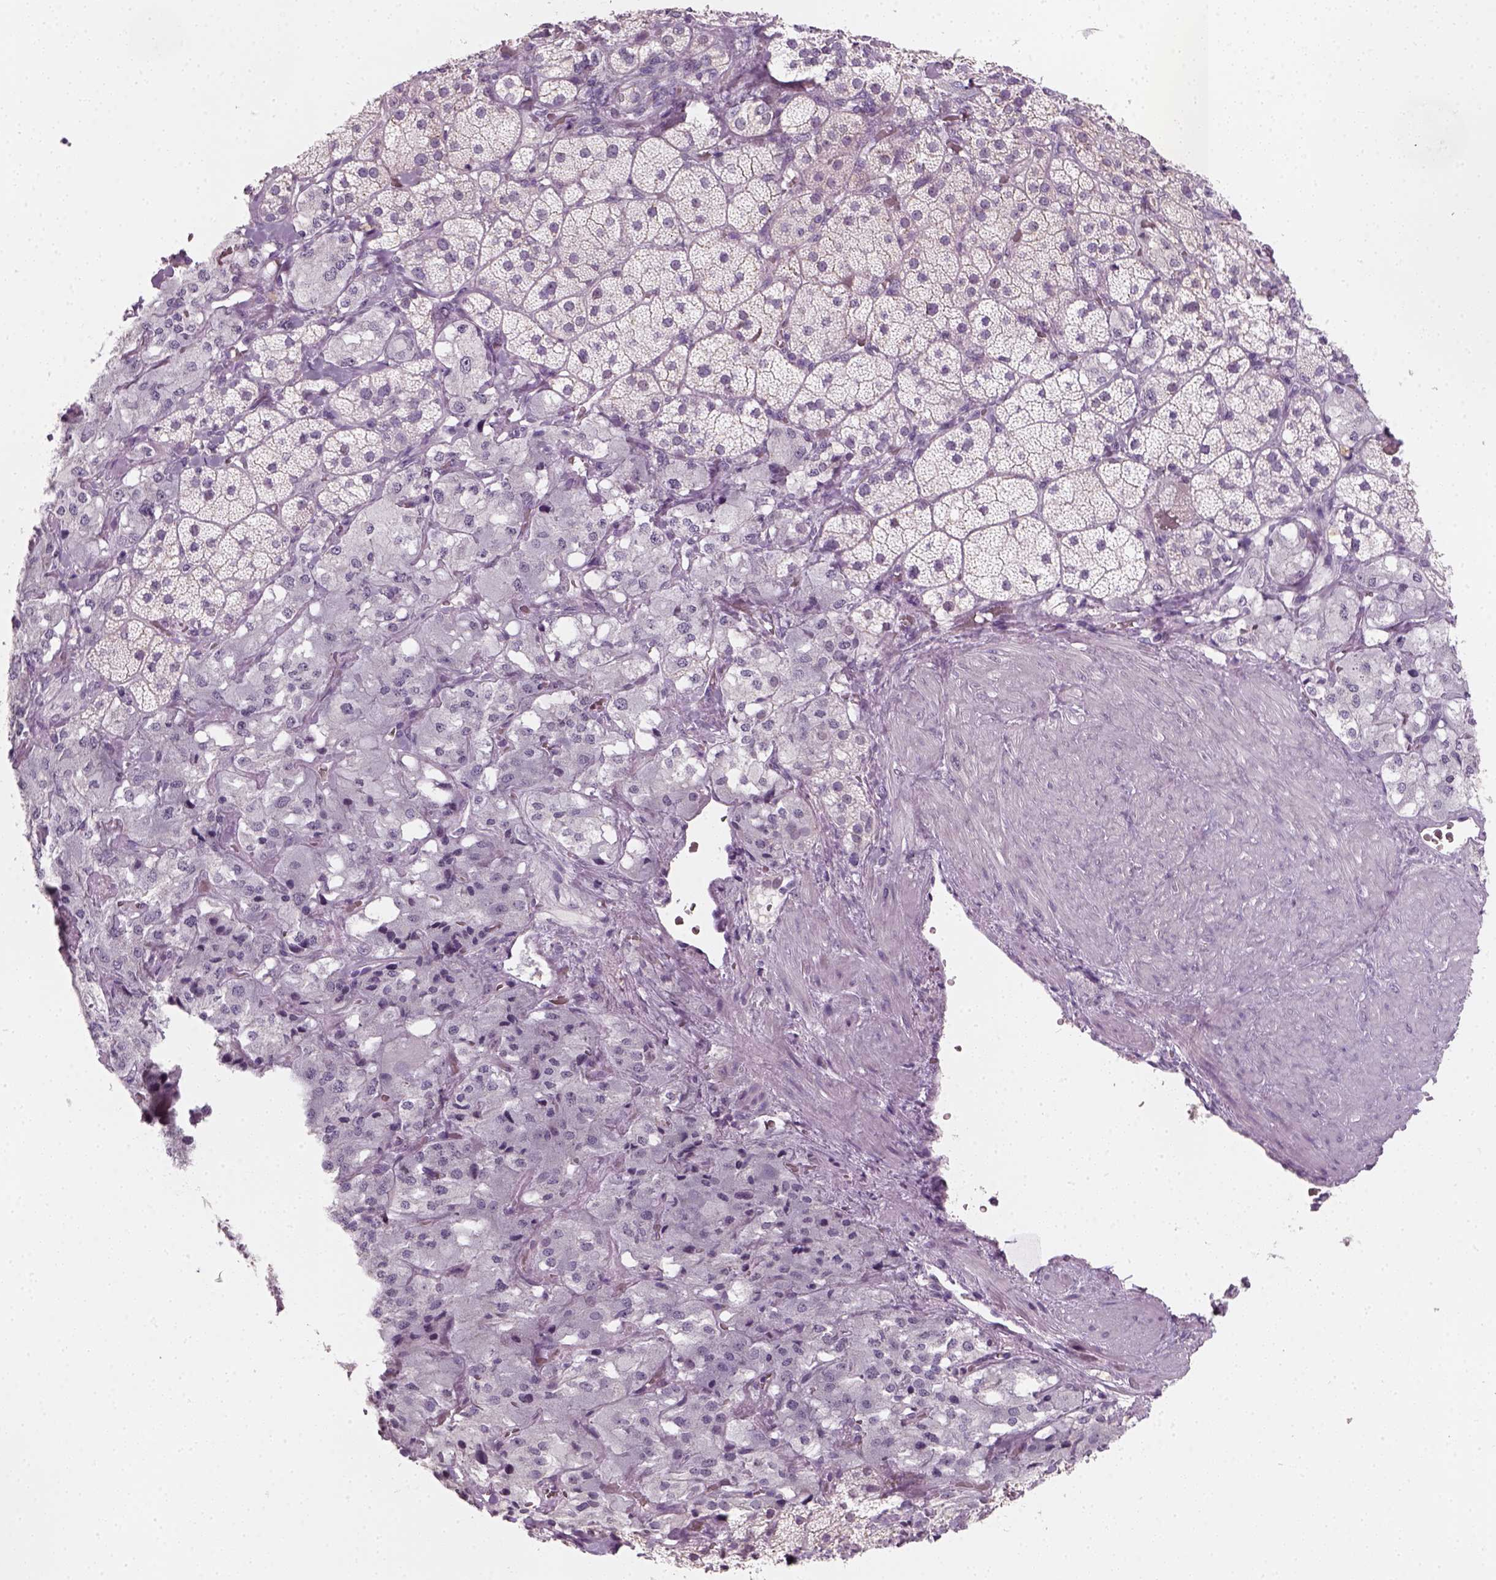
{"staining": {"intensity": "negative", "quantity": "none", "location": "none"}, "tissue": "adrenal gland", "cell_type": "Glandular cells", "image_type": "normal", "snomed": [{"axis": "morphology", "description": "Normal tissue, NOS"}, {"axis": "topography", "description": "Adrenal gland"}], "caption": "This is an immunohistochemistry photomicrograph of normal human adrenal gland. There is no positivity in glandular cells.", "gene": "TP53", "patient": {"sex": "male", "age": 57}}